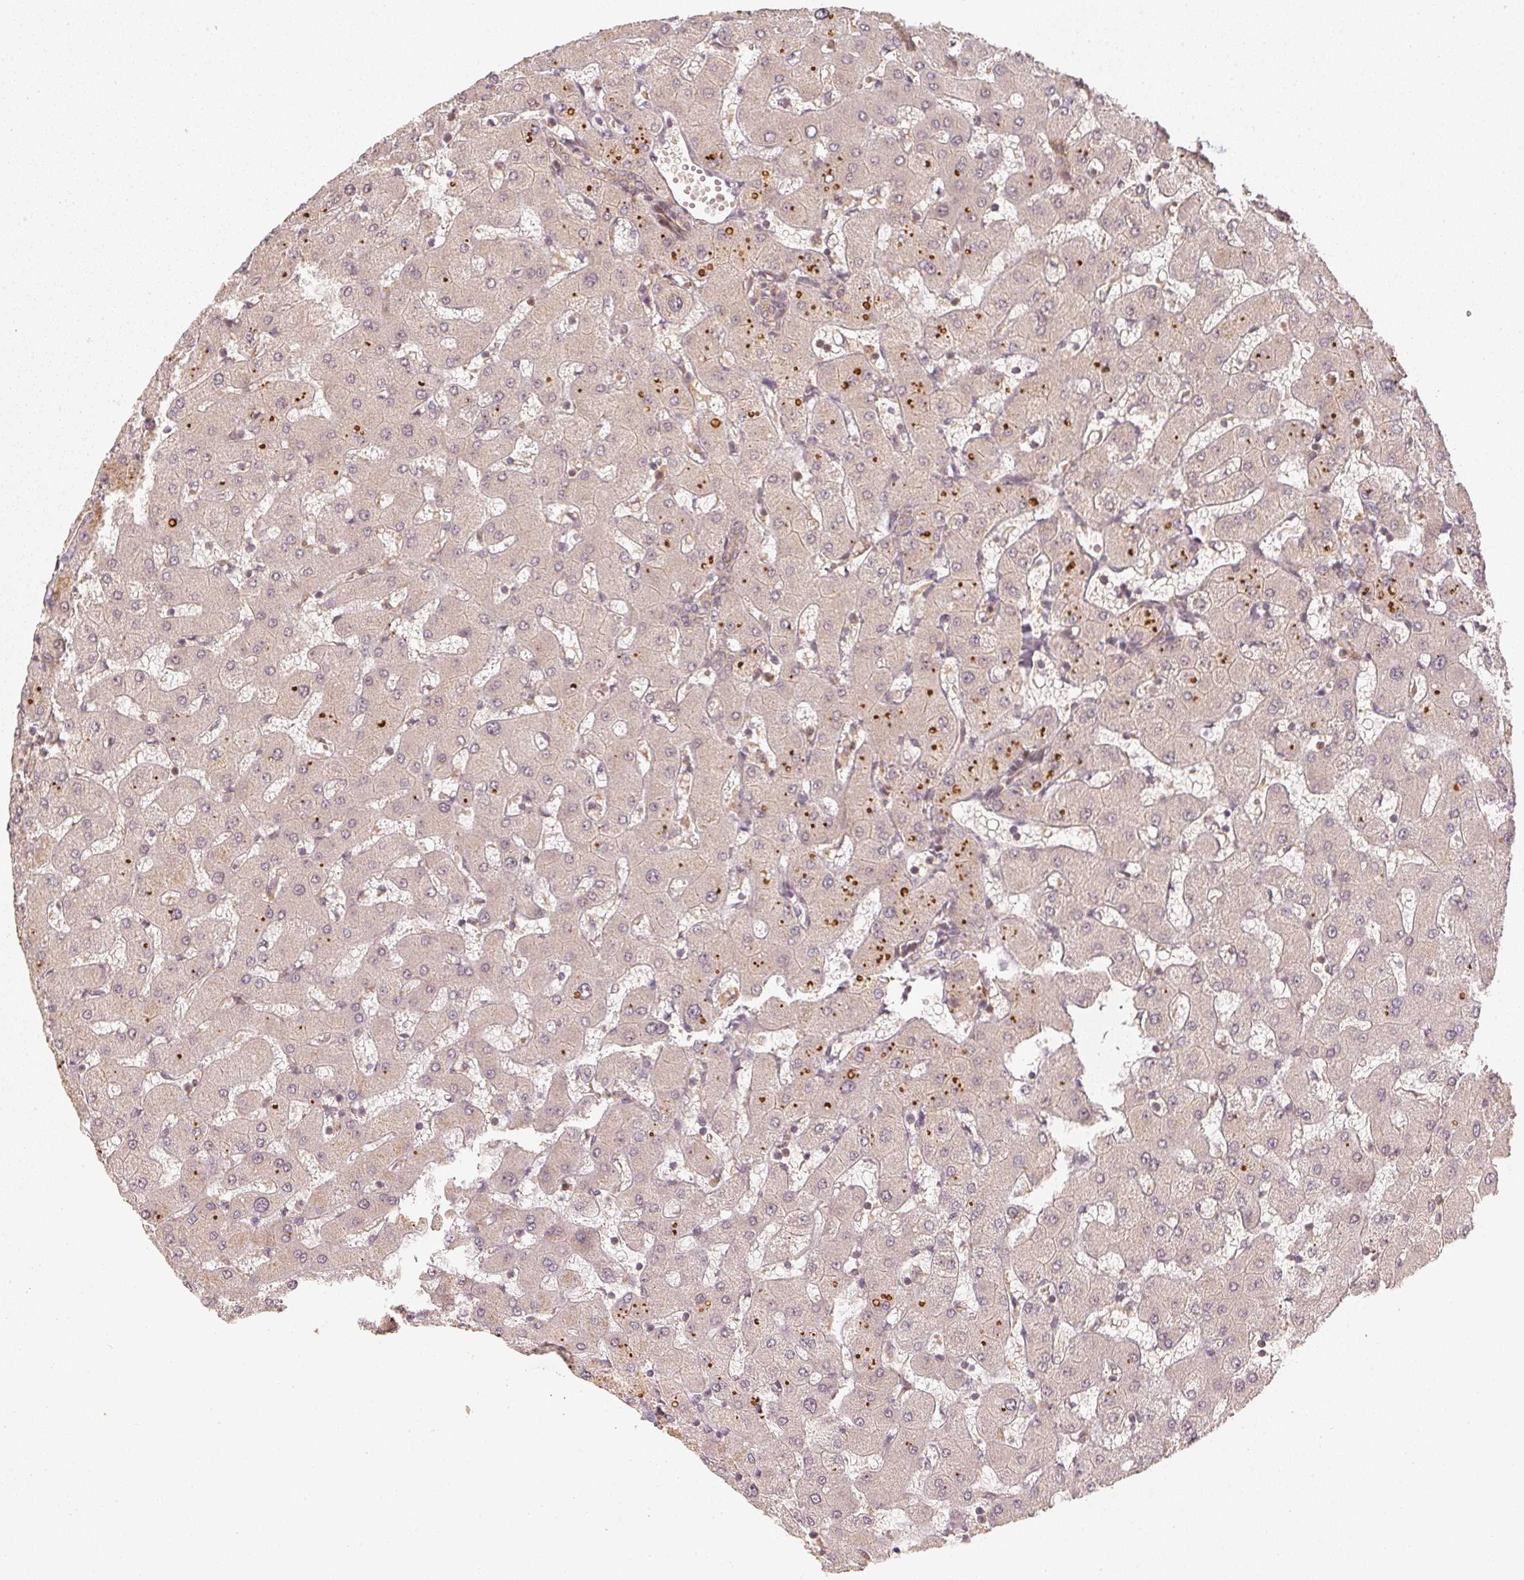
{"staining": {"intensity": "negative", "quantity": "none", "location": "none"}, "tissue": "liver", "cell_type": "Cholangiocytes", "image_type": "normal", "snomed": [{"axis": "morphology", "description": "Normal tissue, NOS"}, {"axis": "topography", "description": "Liver"}], "caption": "Immunohistochemical staining of normal liver displays no significant staining in cholangiocytes. (Immunohistochemistry (ihc), brightfield microscopy, high magnification).", "gene": "SERPINE1", "patient": {"sex": "female", "age": 63}}